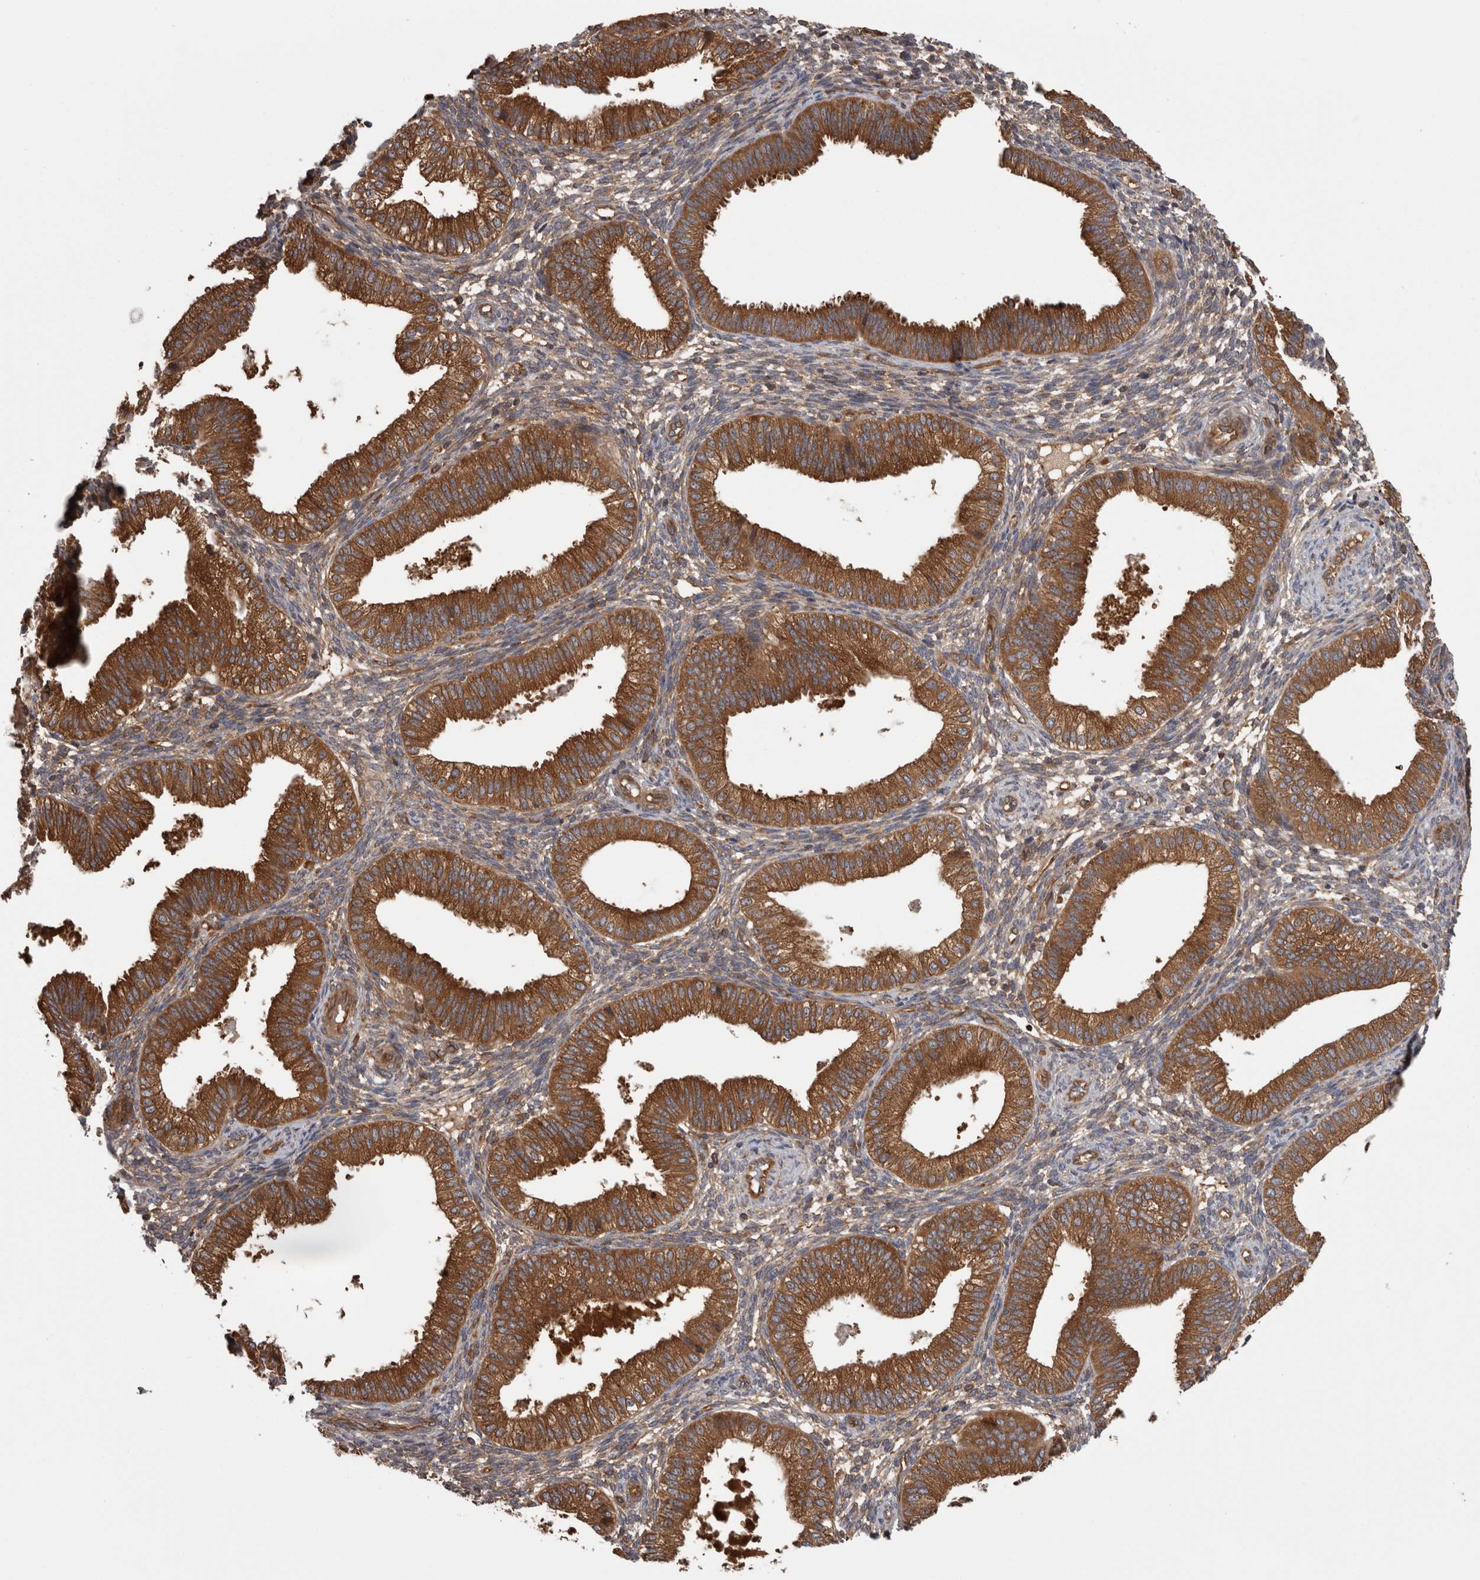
{"staining": {"intensity": "weak", "quantity": ">75%", "location": "cytoplasmic/membranous"}, "tissue": "endometrium", "cell_type": "Cells in endometrial stroma", "image_type": "normal", "snomed": [{"axis": "morphology", "description": "Normal tissue, NOS"}, {"axis": "topography", "description": "Endometrium"}], "caption": "Immunohistochemistry (IHC) (DAB (3,3'-diaminobenzidine)) staining of unremarkable human endometrium shows weak cytoplasmic/membranous protein positivity in about >75% of cells in endometrial stroma. (DAB (3,3'-diaminobenzidine) IHC with brightfield microscopy, high magnification).", "gene": "SMCR8", "patient": {"sex": "female", "age": 39}}